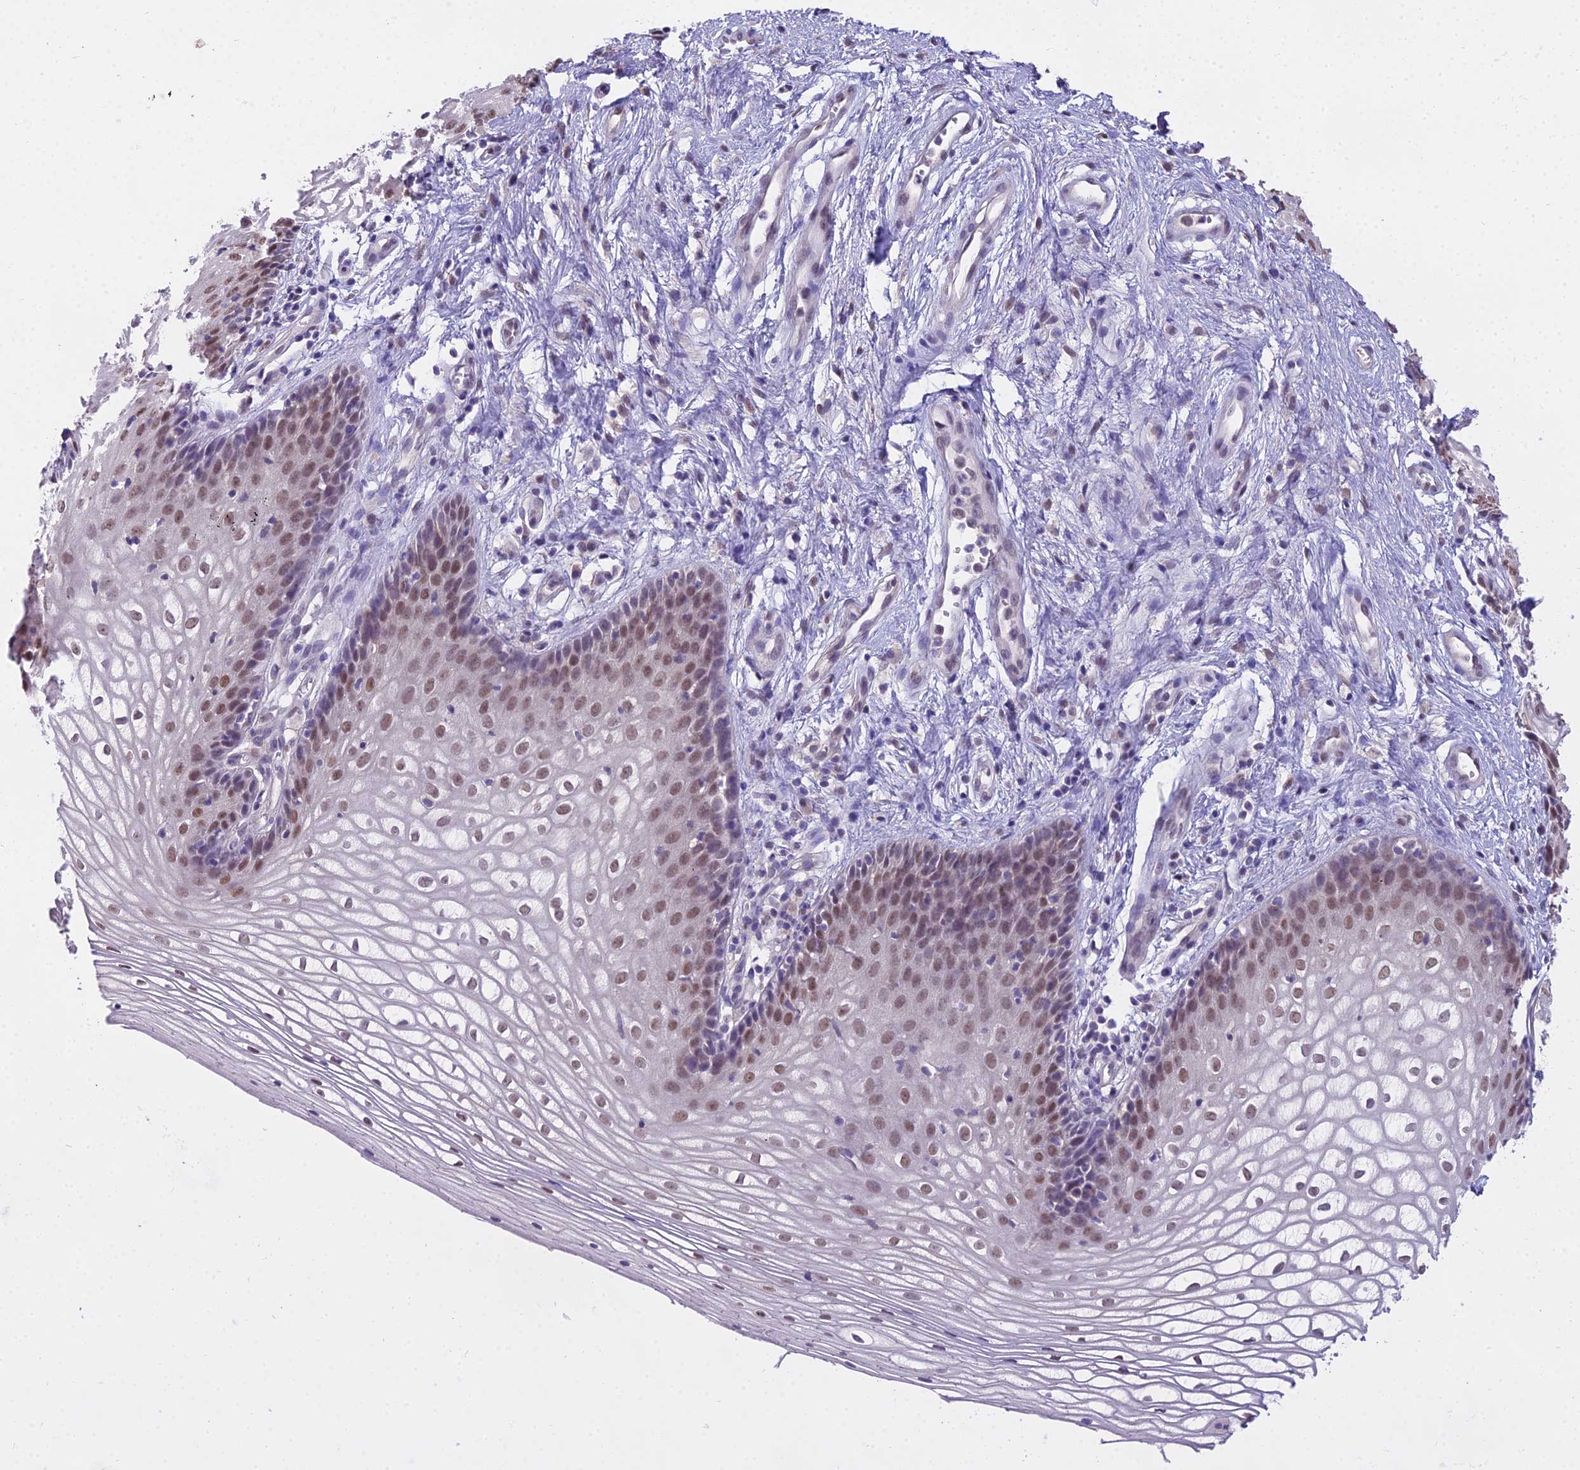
{"staining": {"intensity": "moderate", "quantity": "25%-75%", "location": "nuclear"}, "tissue": "vagina", "cell_type": "Squamous epithelial cells", "image_type": "normal", "snomed": [{"axis": "morphology", "description": "Normal tissue, NOS"}, {"axis": "topography", "description": "Vagina"}], "caption": "IHC of benign vagina displays medium levels of moderate nuclear staining in approximately 25%-75% of squamous epithelial cells.", "gene": "MAT2A", "patient": {"sex": "female", "age": 34}}